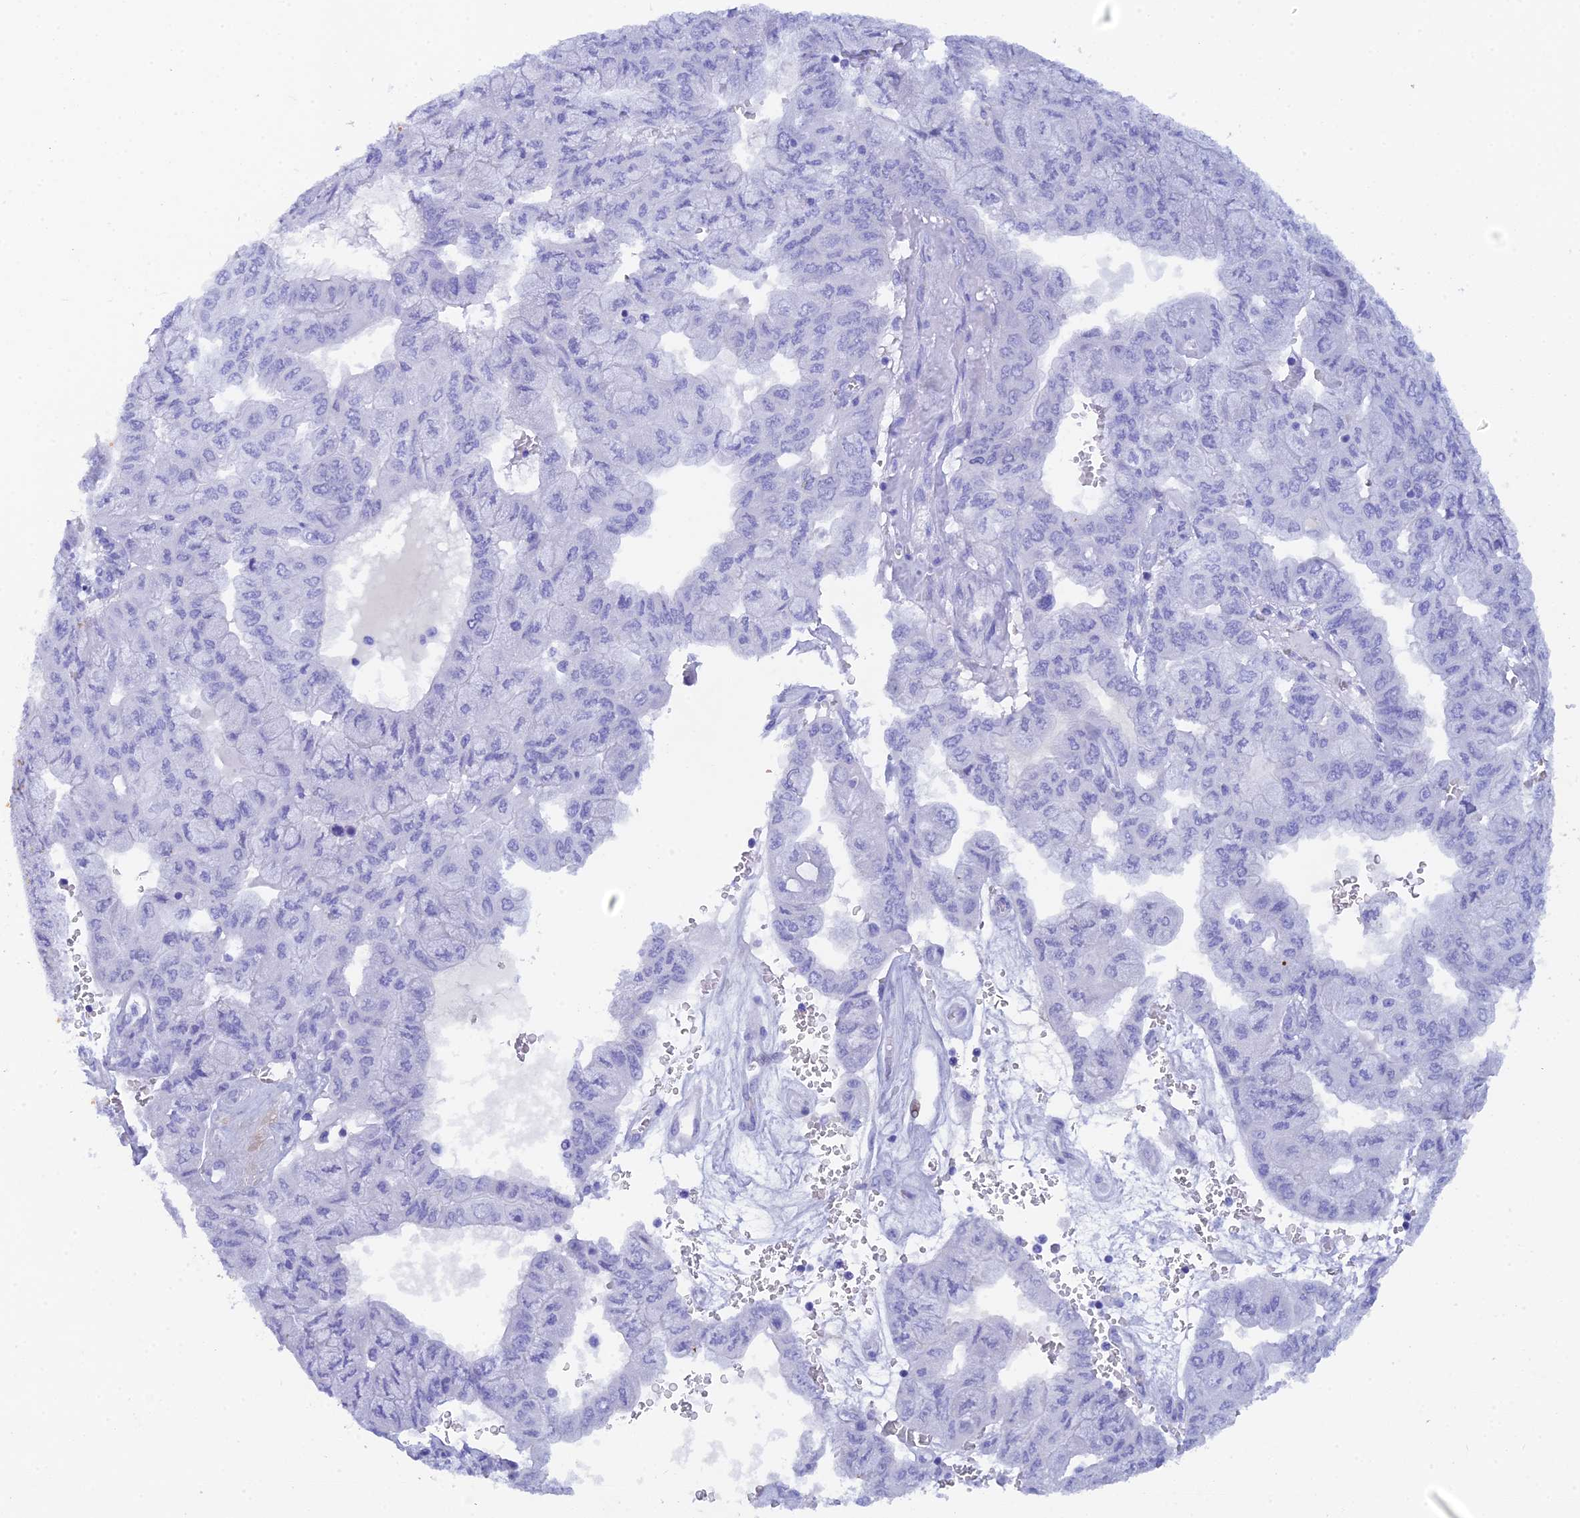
{"staining": {"intensity": "negative", "quantity": "none", "location": "none"}, "tissue": "pancreatic cancer", "cell_type": "Tumor cells", "image_type": "cancer", "snomed": [{"axis": "morphology", "description": "Adenocarcinoma, NOS"}, {"axis": "topography", "description": "Pancreas"}], "caption": "Pancreatic cancer was stained to show a protein in brown. There is no significant expression in tumor cells.", "gene": "REG1A", "patient": {"sex": "male", "age": 51}}